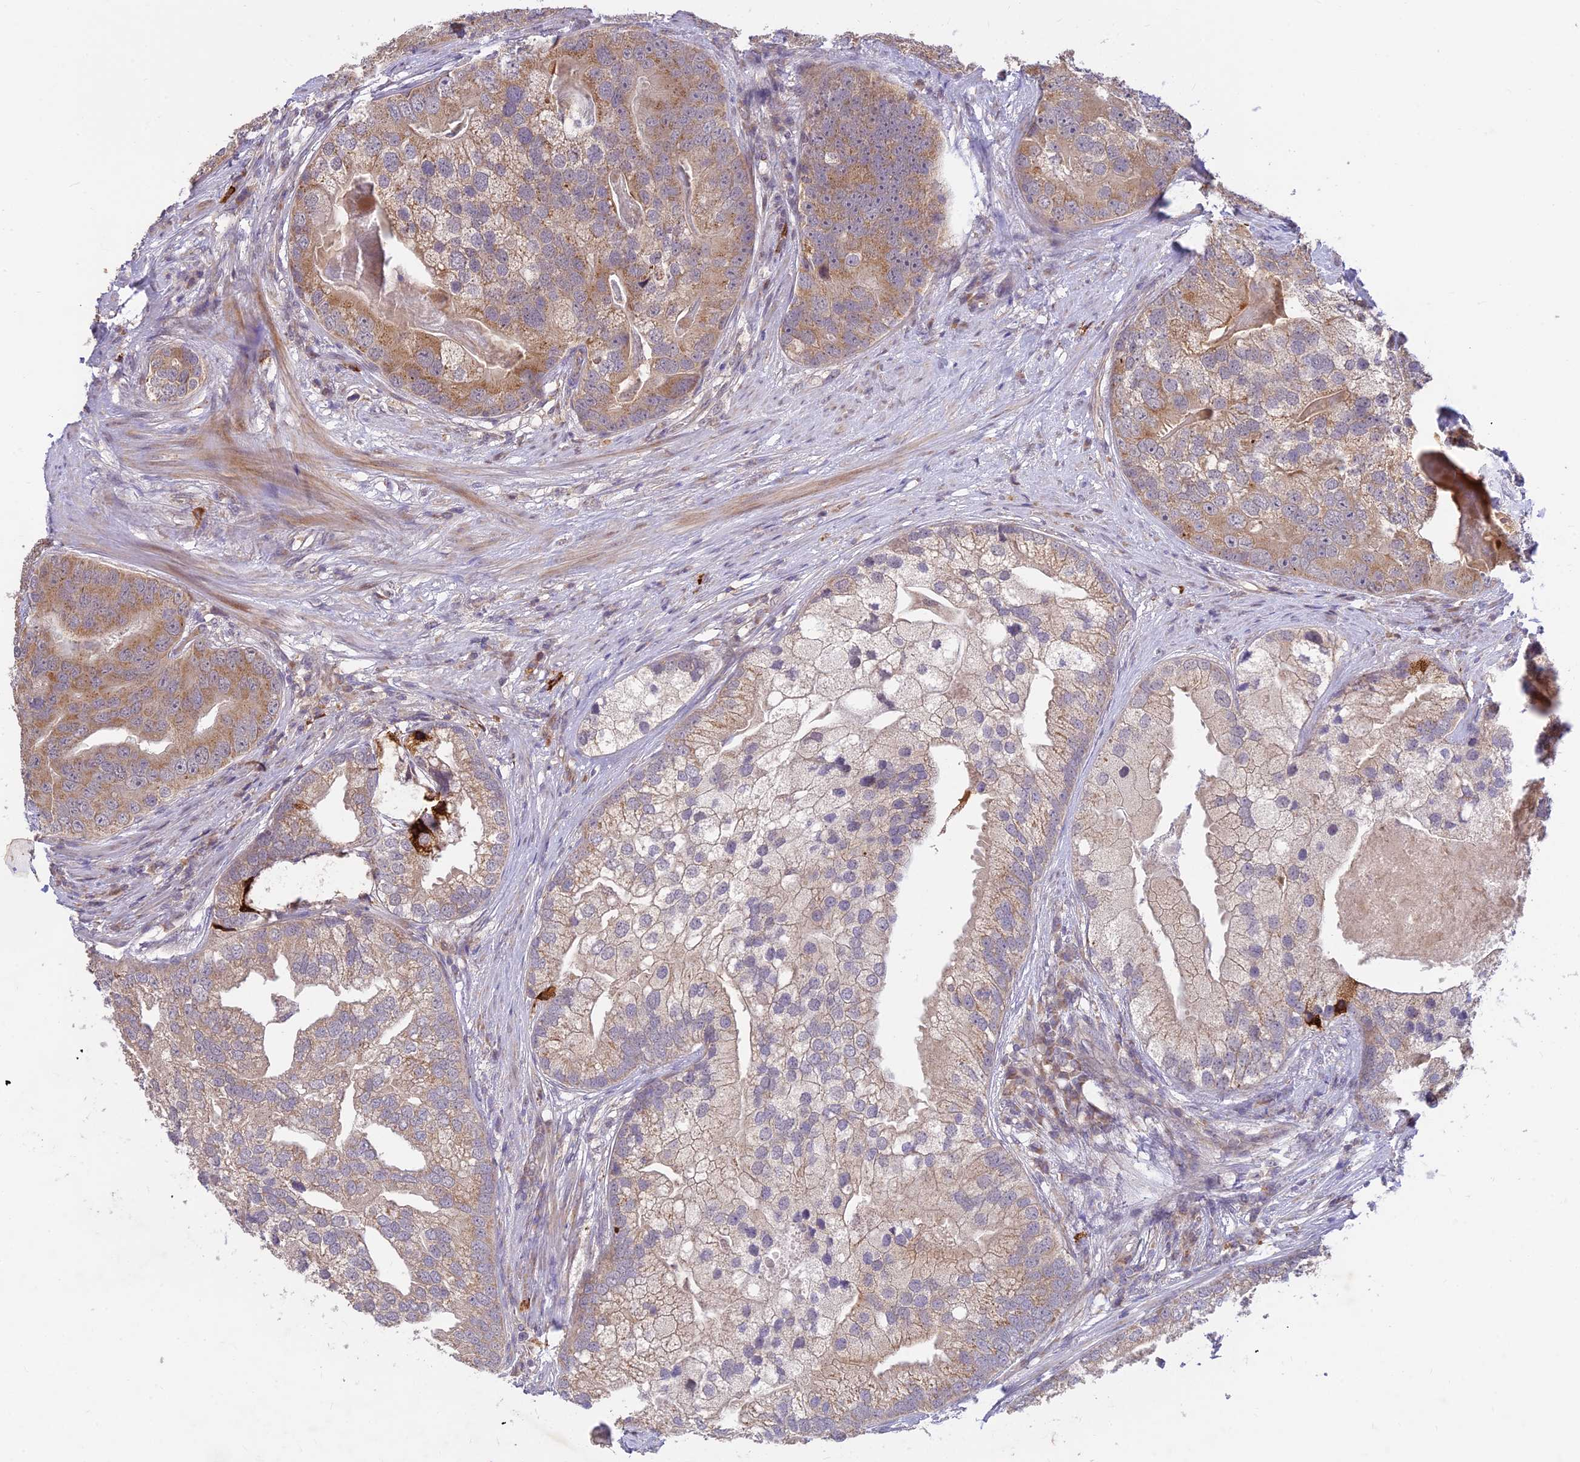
{"staining": {"intensity": "moderate", "quantity": ">75%", "location": "cytoplasmic/membranous"}, "tissue": "prostate cancer", "cell_type": "Tumor cells", "image_type": "cancer", "snomed": [{"axis": "morphology", "description": "Adenocarcinoma, High grade"}, {"axis": "topography", "description": "Prostate"}], "caption": "Brown immunohistochemical staining in human prostate cancer (high-grade adenocarcinoma) demonstrates moderate cytoplasmic/membranous positivity in about >75% of tumor cells.", "gene": "ASPDH", "patient": {"sex": "male", "age": 62}}